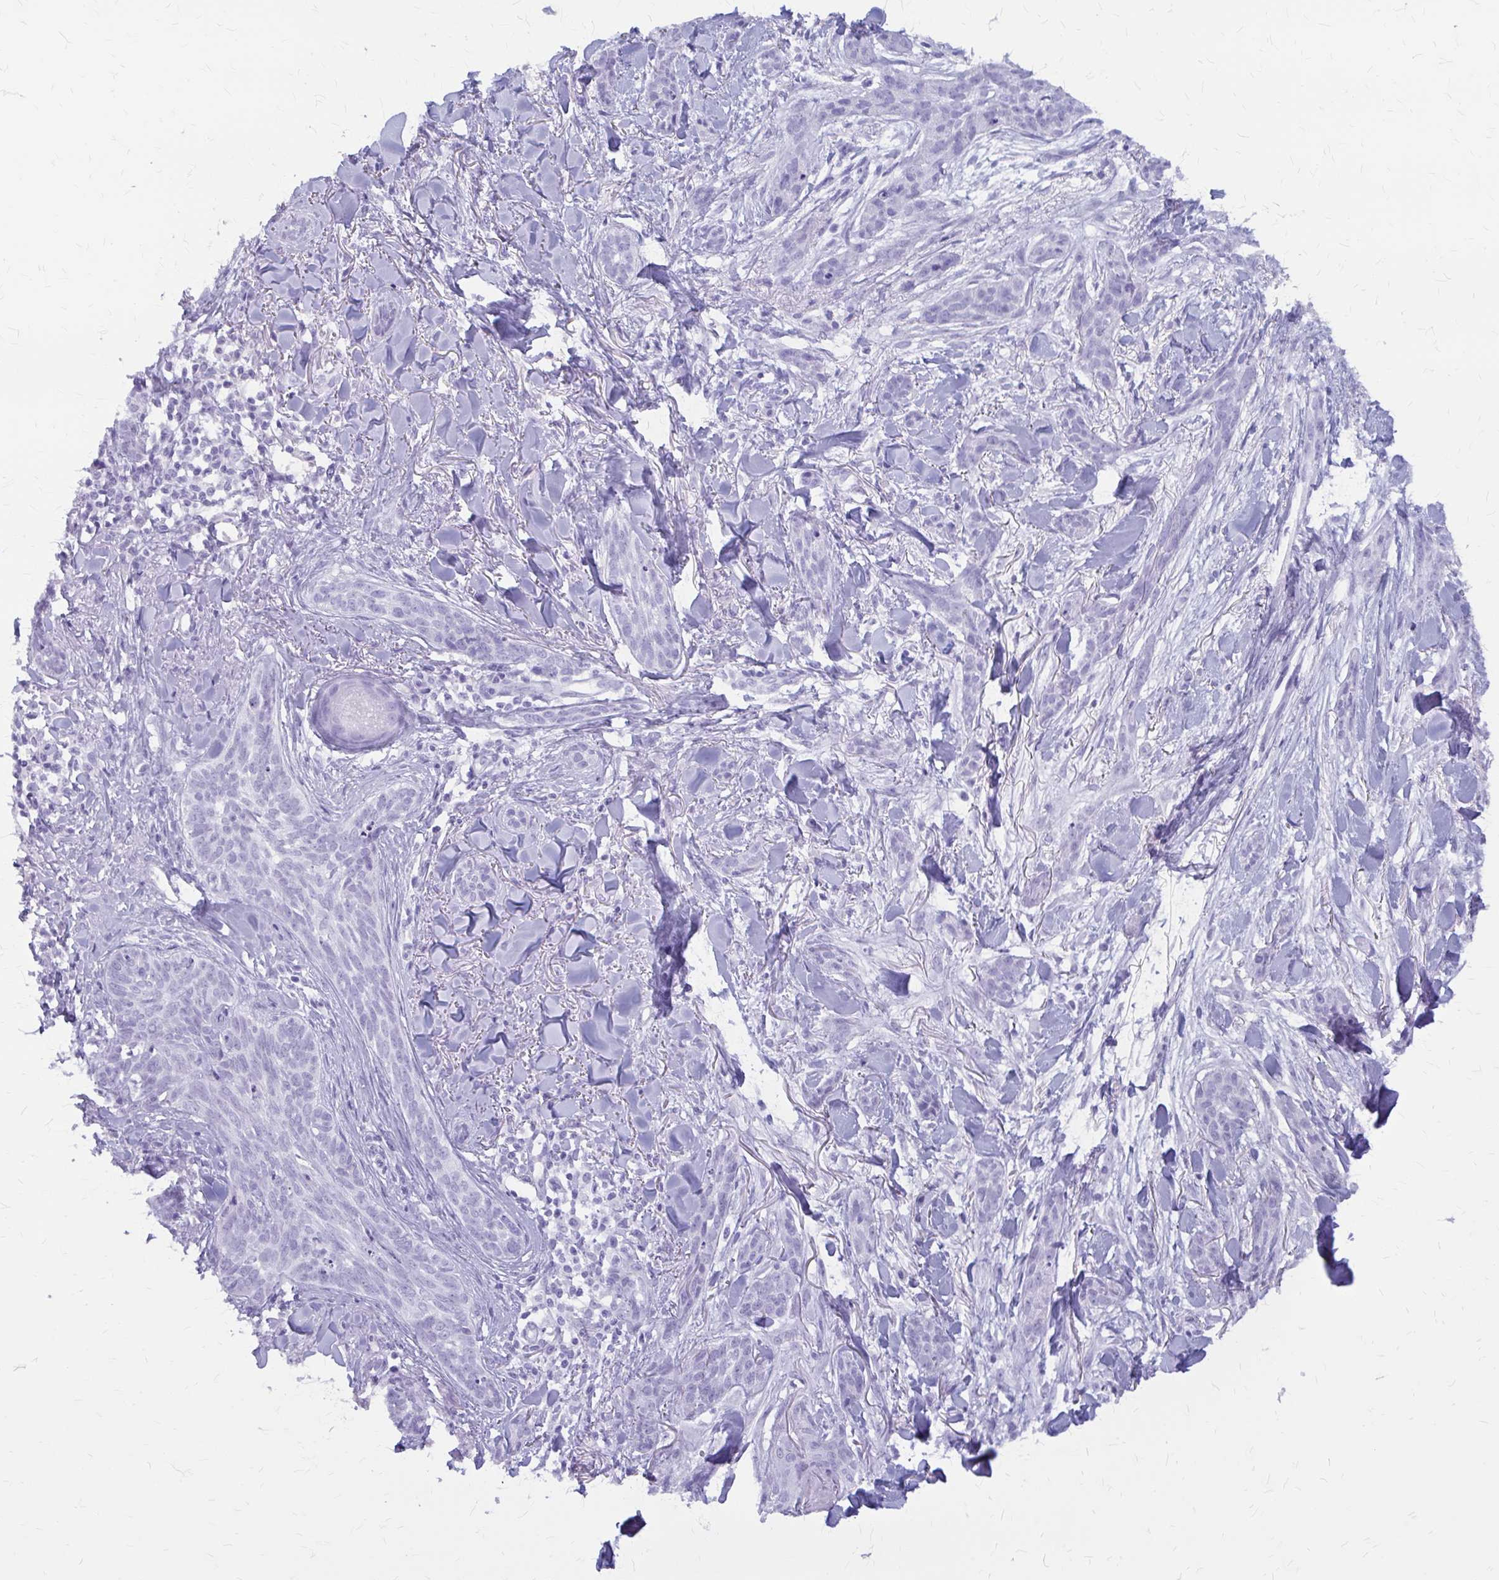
{"staining": {"intensity": "negative", "quantity": "none", "location": "none"}, "tissue": "skin cancer", "cell_type": "Tumor cells", "image_type": "cancer", "snomed": [{"axis": "morphology", "description": "Basal cell carcinoma"}, {"axis": "topography", "description": "Skin"}], "caption": "IHC micrograph of neoplastic tissue: skin basal cell carcinoma stained with DAB reveals no significant protein expression in tumor cells.", "gene": "KLHDC7A", "patient": {"sex": "male", "age": 52}}